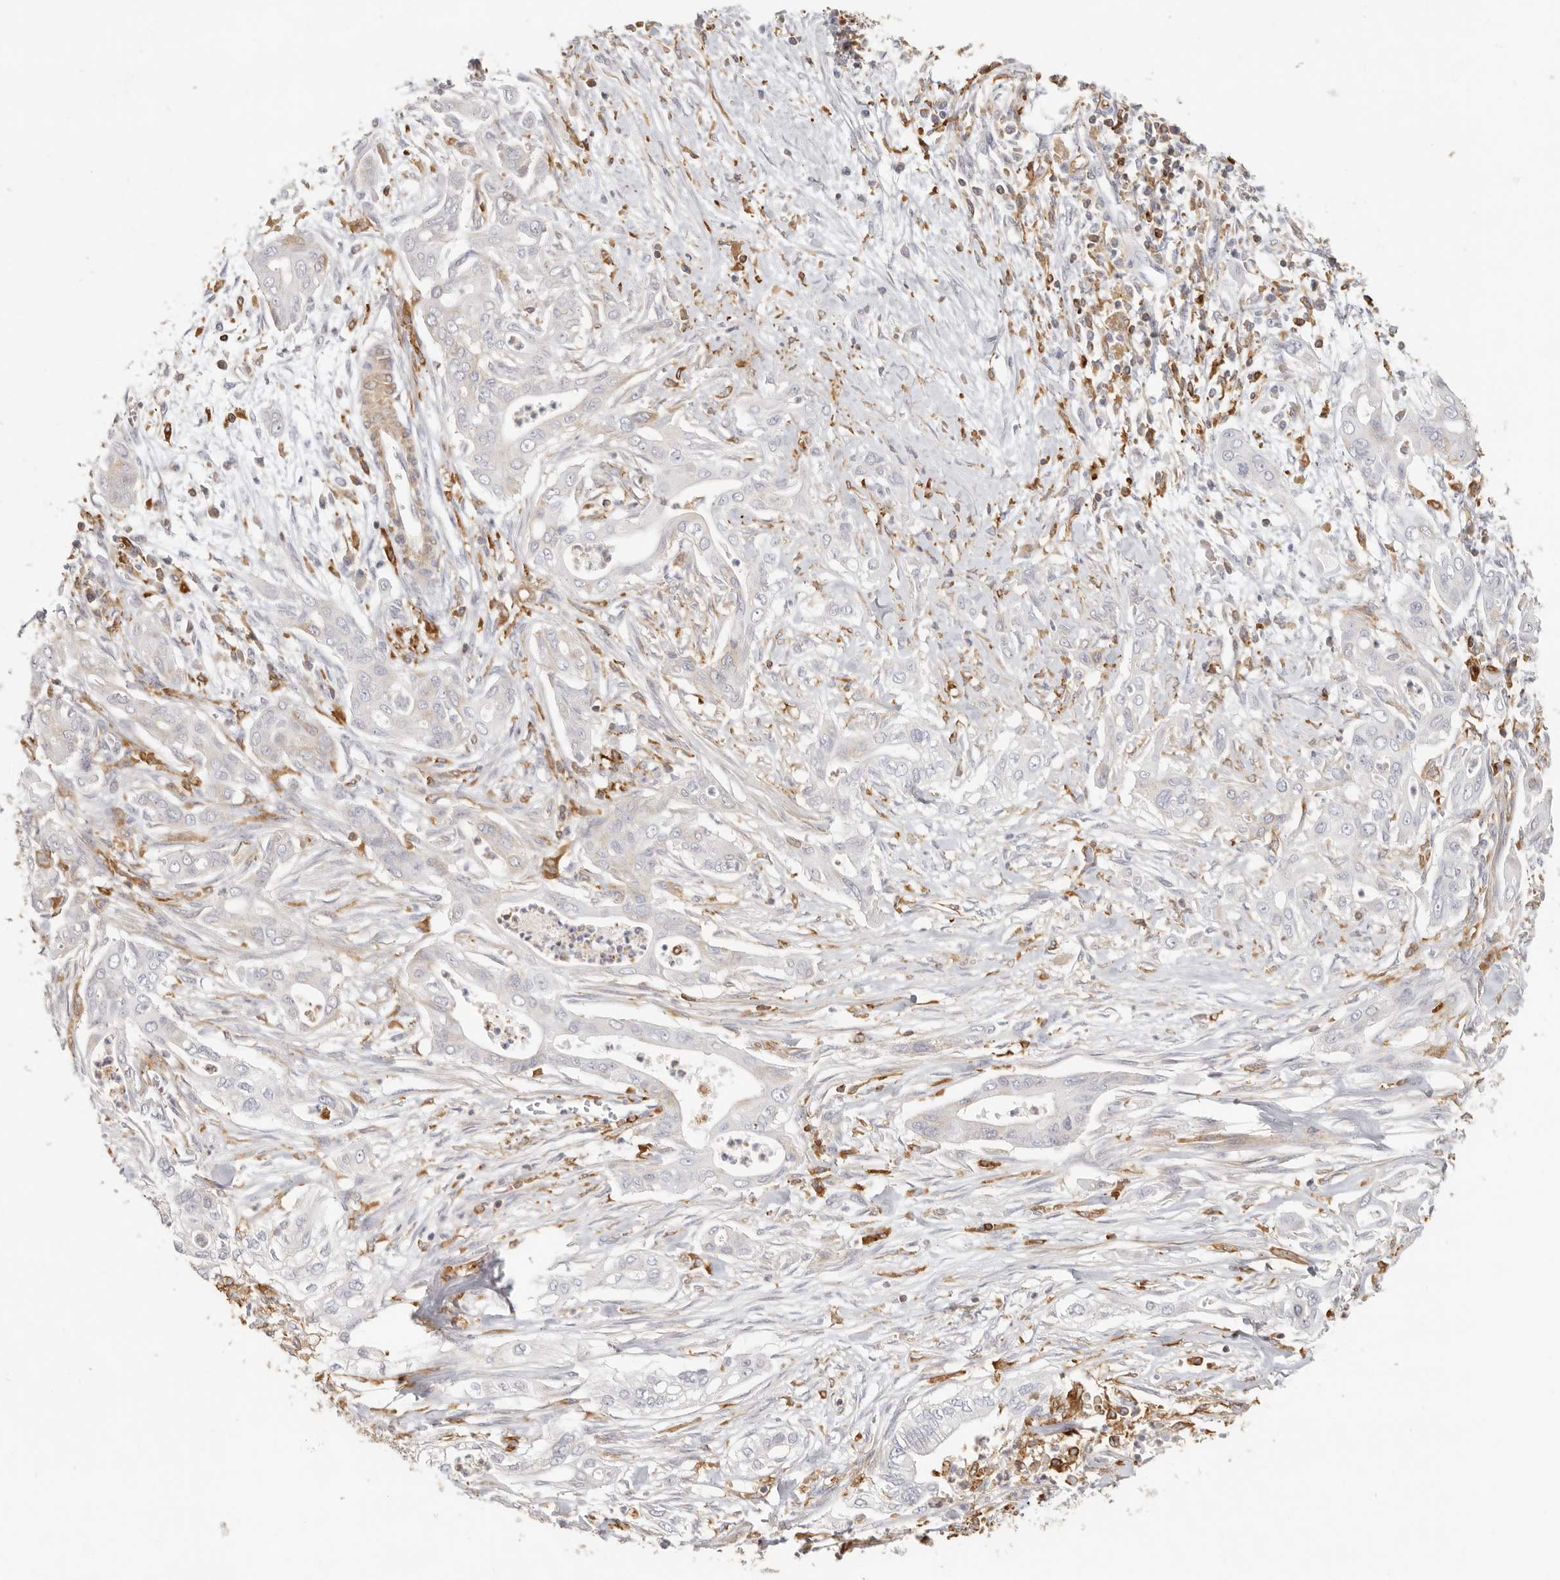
{"staining": {"intensity": "negative", "quantity": "none", "location": "none"}, "tissue": "pancreatic cancer", "cell_type": "Tumor cells", "image_type": "cancer", "snomed": [{"axis": "morphology", "description": "Adenocarcinoma, NOS"}, {"axis": "topography", "description": "Pancreas"}], "caption": "Immunohistochemistry micrograph of neoplastic tissue: pancreatic cancer (adenocarcinoma) stained with DAB exhibits no significant protein expression in tumor cells.", "gene": "NIBAN1", "patient": {"sex": "male", "age": 58}}